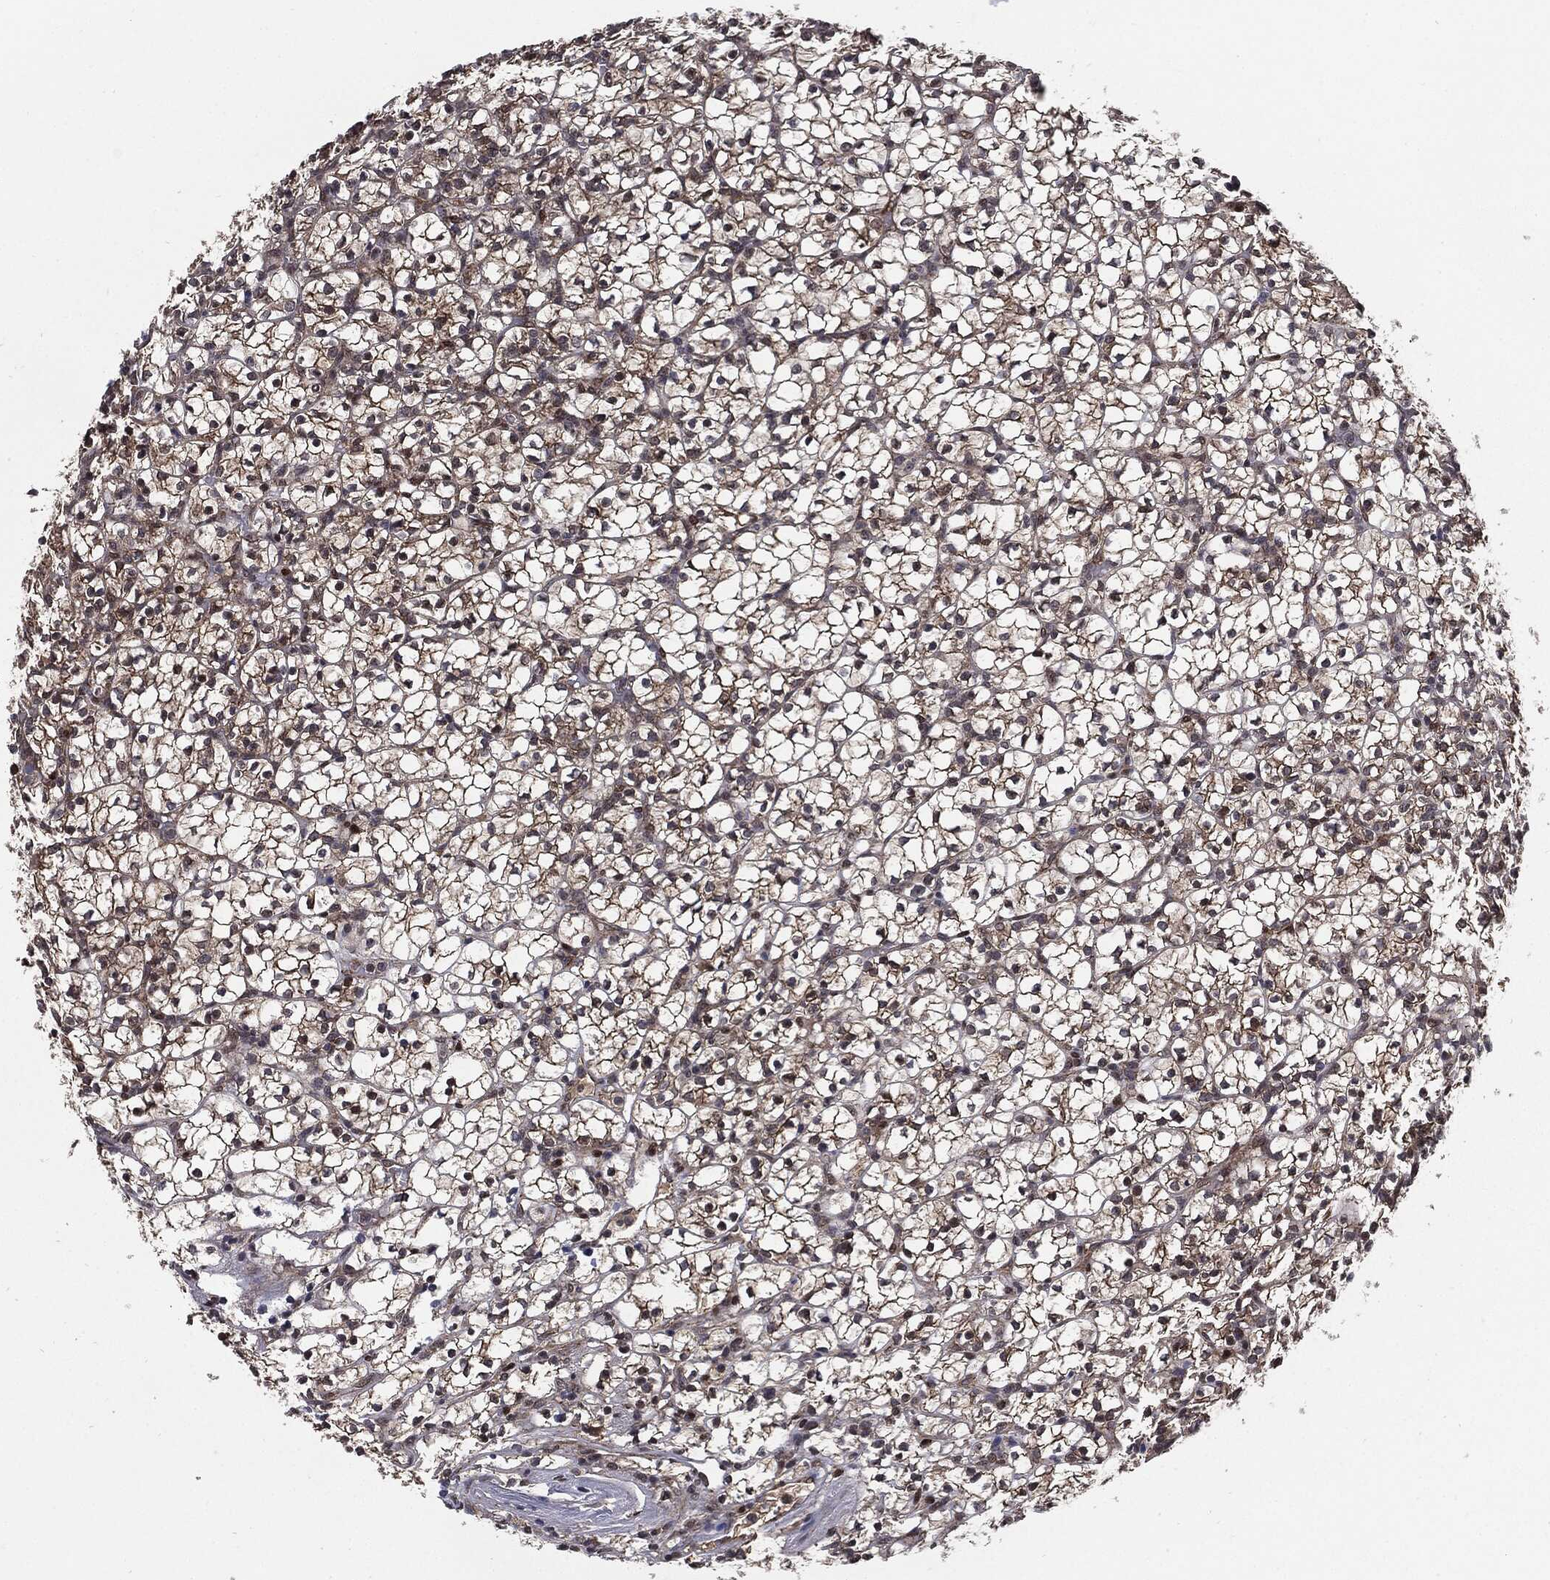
{"staining": {"intensity": "moderate", "quantity": "25%-75%", "location": "cytoplasmic/membranous"}, "tissue": "renal cancer", "cell_type": "Tumor cells", "image_type": "cancer", "snomed": [{"axis": "morphology", "description": "Adenocarcinoma, NOS"}, {"axis": "topography", "description": "Kidney"}], "caption": "Renal adenocarcinoma was stained to show a protein in brown. There is medium levels of moderate cytoplasmic/membranous expression in about 25%-75% of tumor cells.", "gene": "PTPA", "patient": {"sex": "female", "age": 89}}